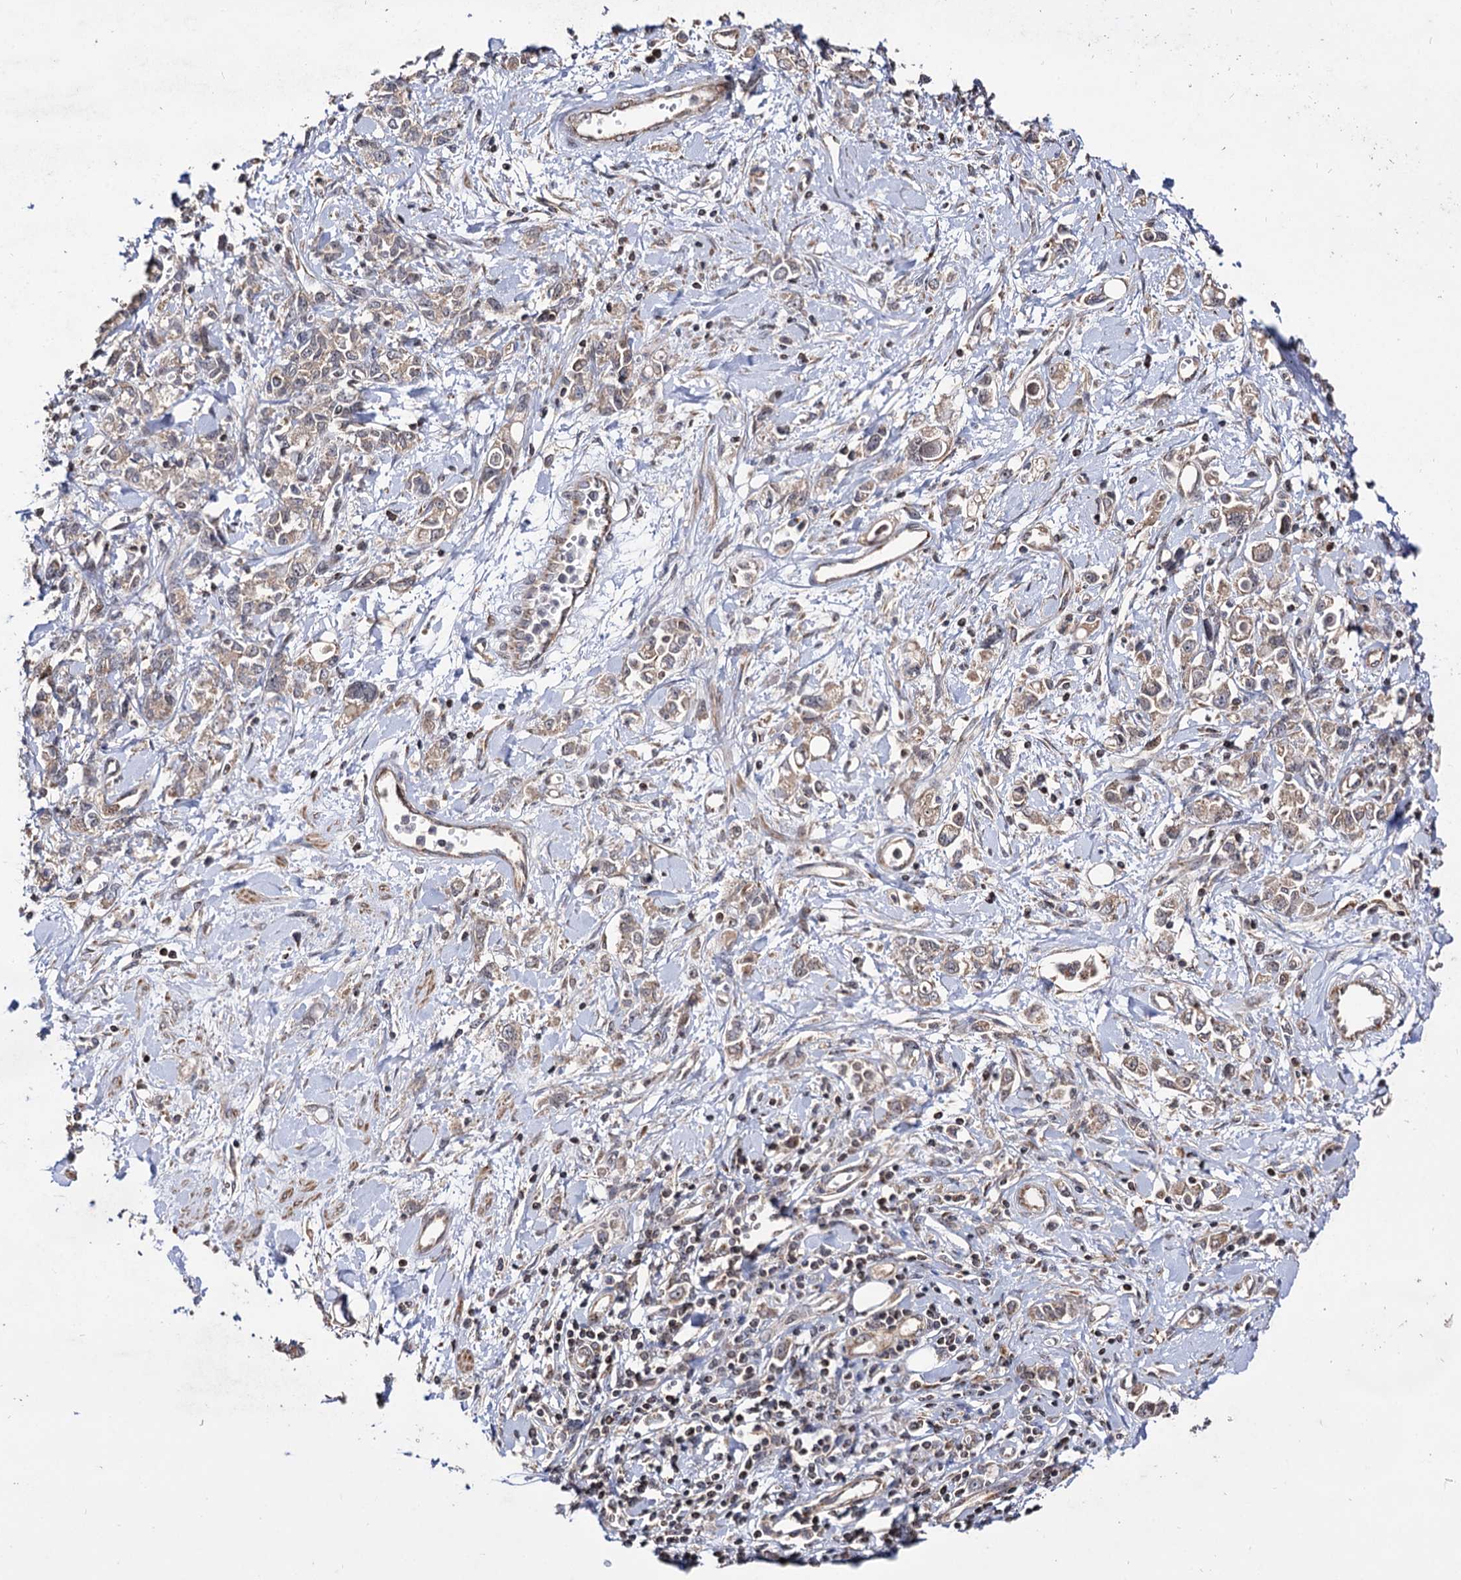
{"staining": {"intensity": "weak", "quantity": ">75%", "location": "cytoplasmic/membranous"}, "tissue": "stomach cancer", "cell_type": "Tumor cells", "image_type": "cancer", "snomed": [{"axis": "morphology", "description": "Adenocarcinoma, NOS"}, {"axis": "topography", "description": "Stomach"}], "caption": "The image shows staining of stomach cancer, revealing weak cytoplasmic/membranous protein positivity (brown color) within tumor cells.", "gene": "CEP76", "patient": {"sex": "female", "age": 76}}